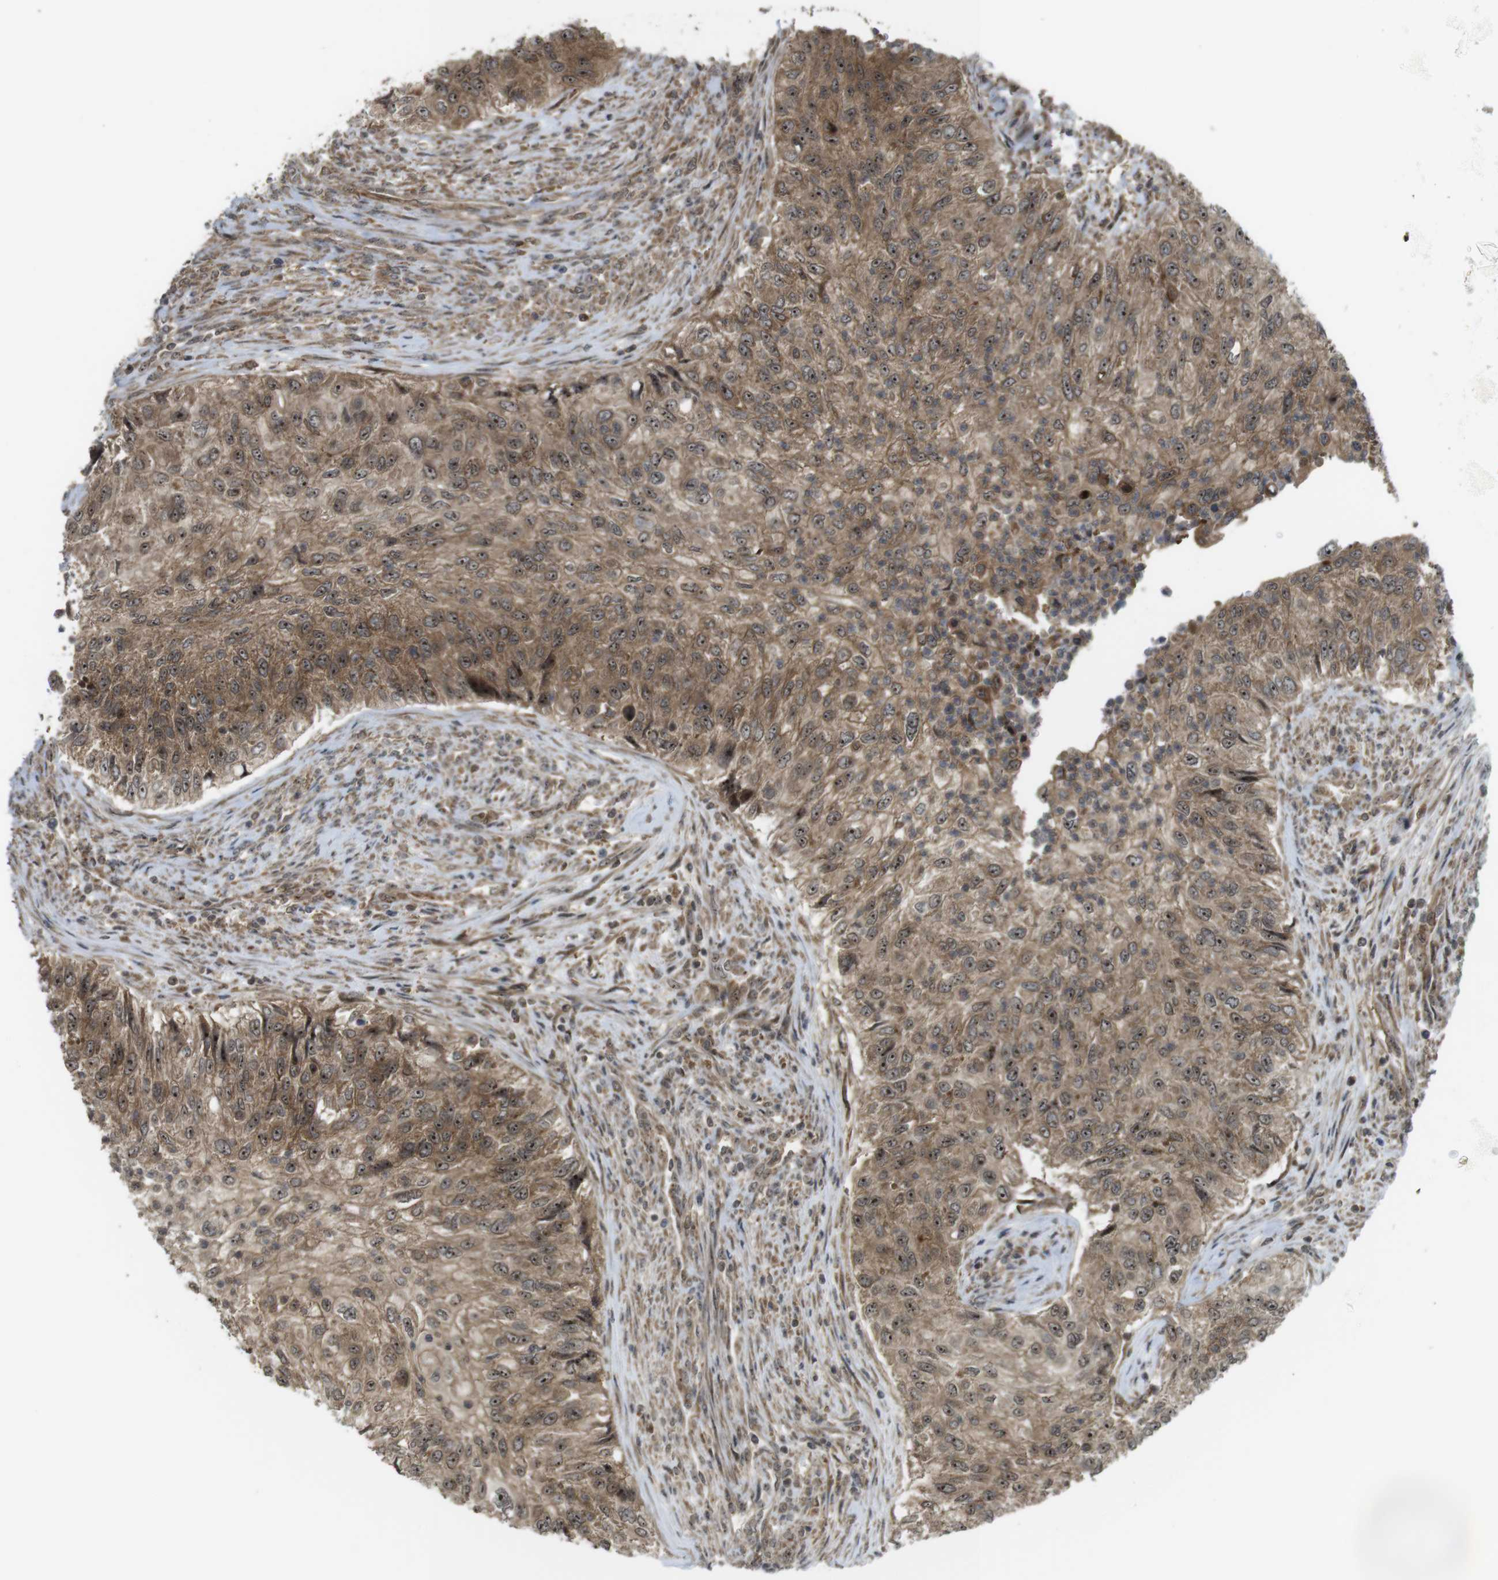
{"staining": {"intensity": "moderate", "quantity": ">75%", "location": "cytoplasmic/membranous,nuclear"}, "tissue": "urothelial cancer", "cell_type": "Tumor cells", "image_type": "cancer", "snomed": [{"axis": "morphology", "description": "Urothelial carcinoma, High grade"}, {"axis": "topography", "description": "Urinary bladder"}], "caption": "This is an image of IHC staining of urothelial cancer, which shows moderate expression in the cytoplasmic/membranous and nuclear of tumor cells.", "gene": "CC2D1A", "patient": {"sex": "female", "age": 60}}